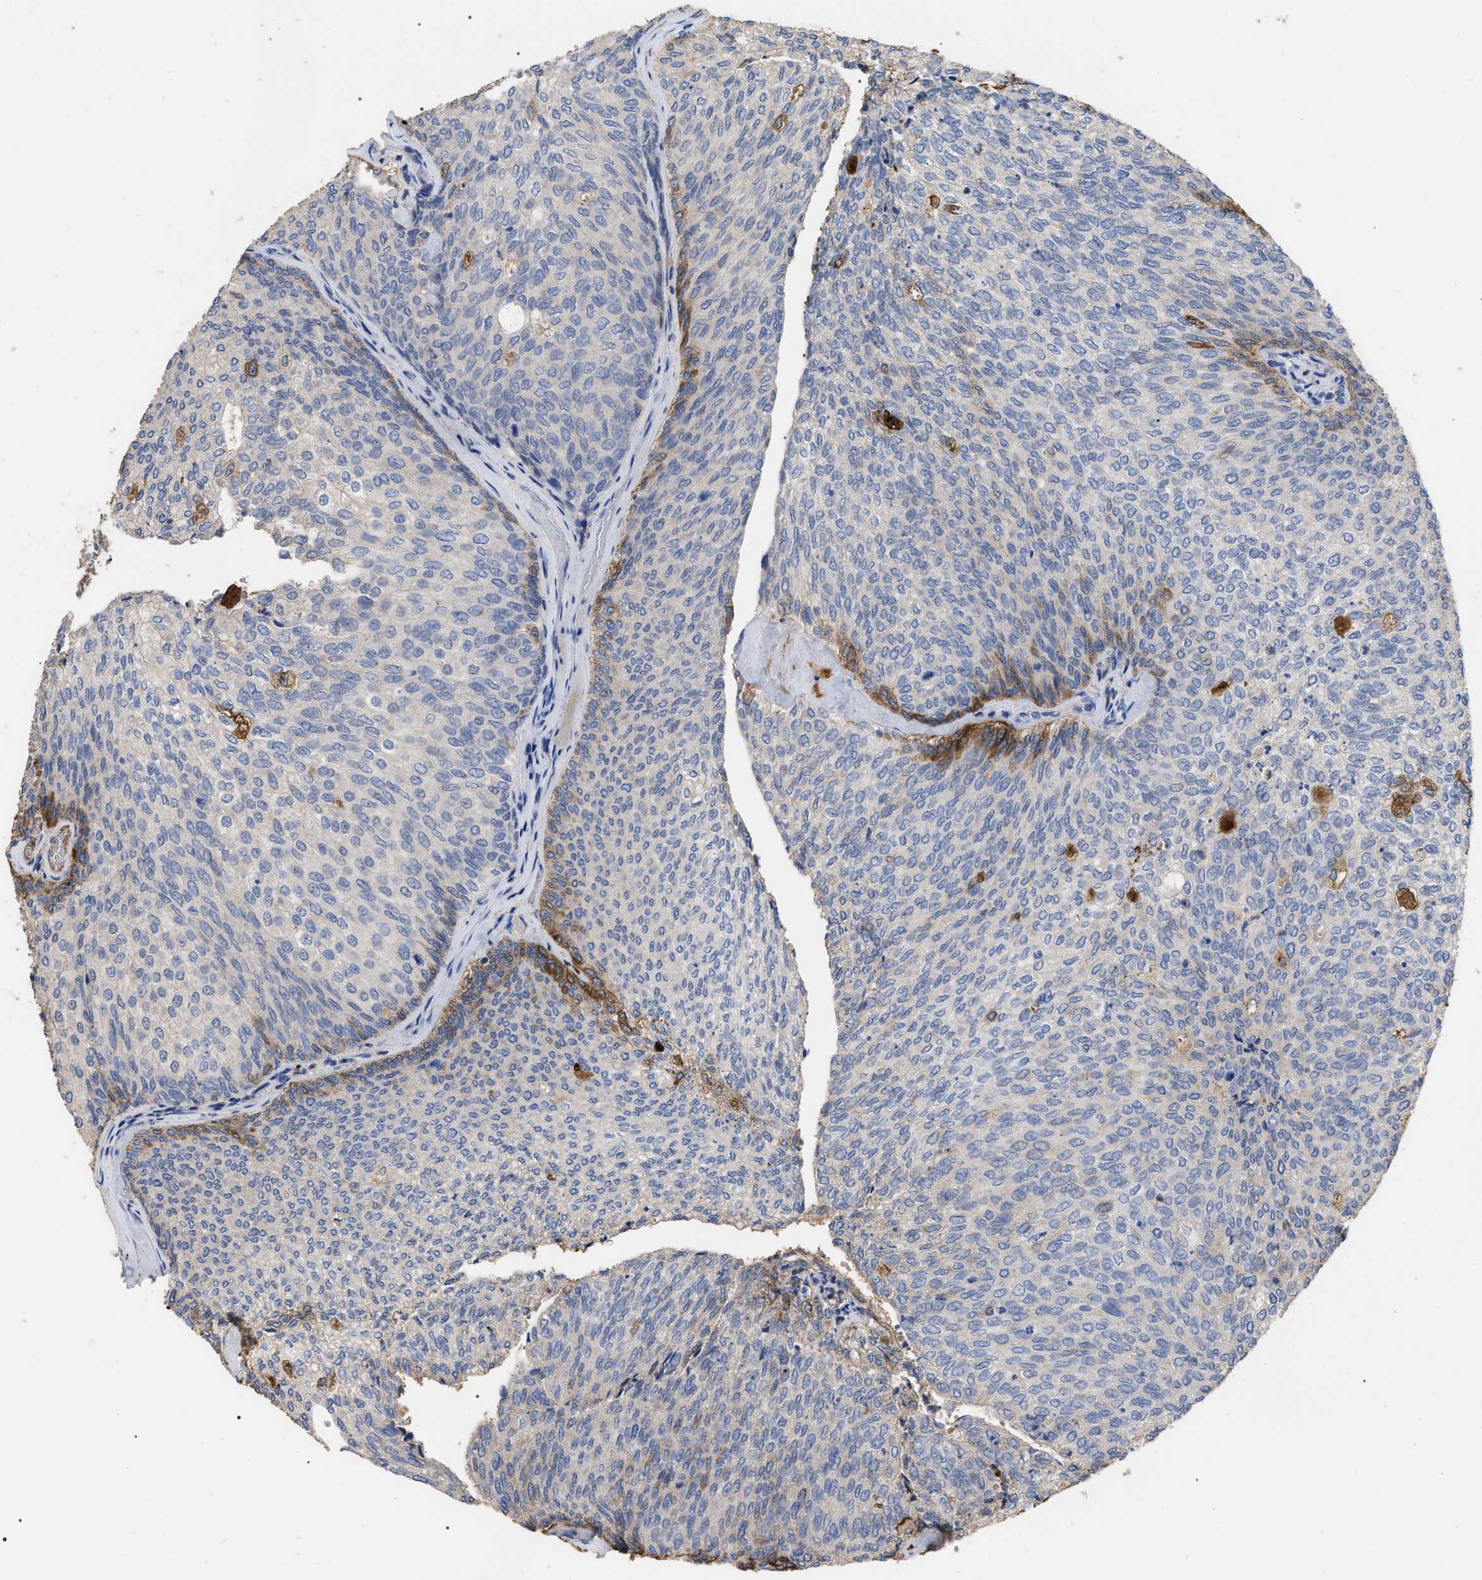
{"staining": {"intensity": "moderate", "quantity": "<25%", "location": "cytoplasmic/membranous"}, "tissue": "urothelial cancer", "cell_type": "Tumor cells", "image_type": "cancer", "snomed": [{"axis": "morphology", "description": "Urothelial carcinoma, Low grade"}, {"axis": "topography", "description": "Urinary bladder"}], "caption": "About <25% of tumor cells in low-grade urothelial carcinoma reveal moderate cytoplasmic/membranous protein positivity as visualized by brown immunohistochemical staining.", "gene": "GPR179", "patient": {"sex": "female", "age": 79}}